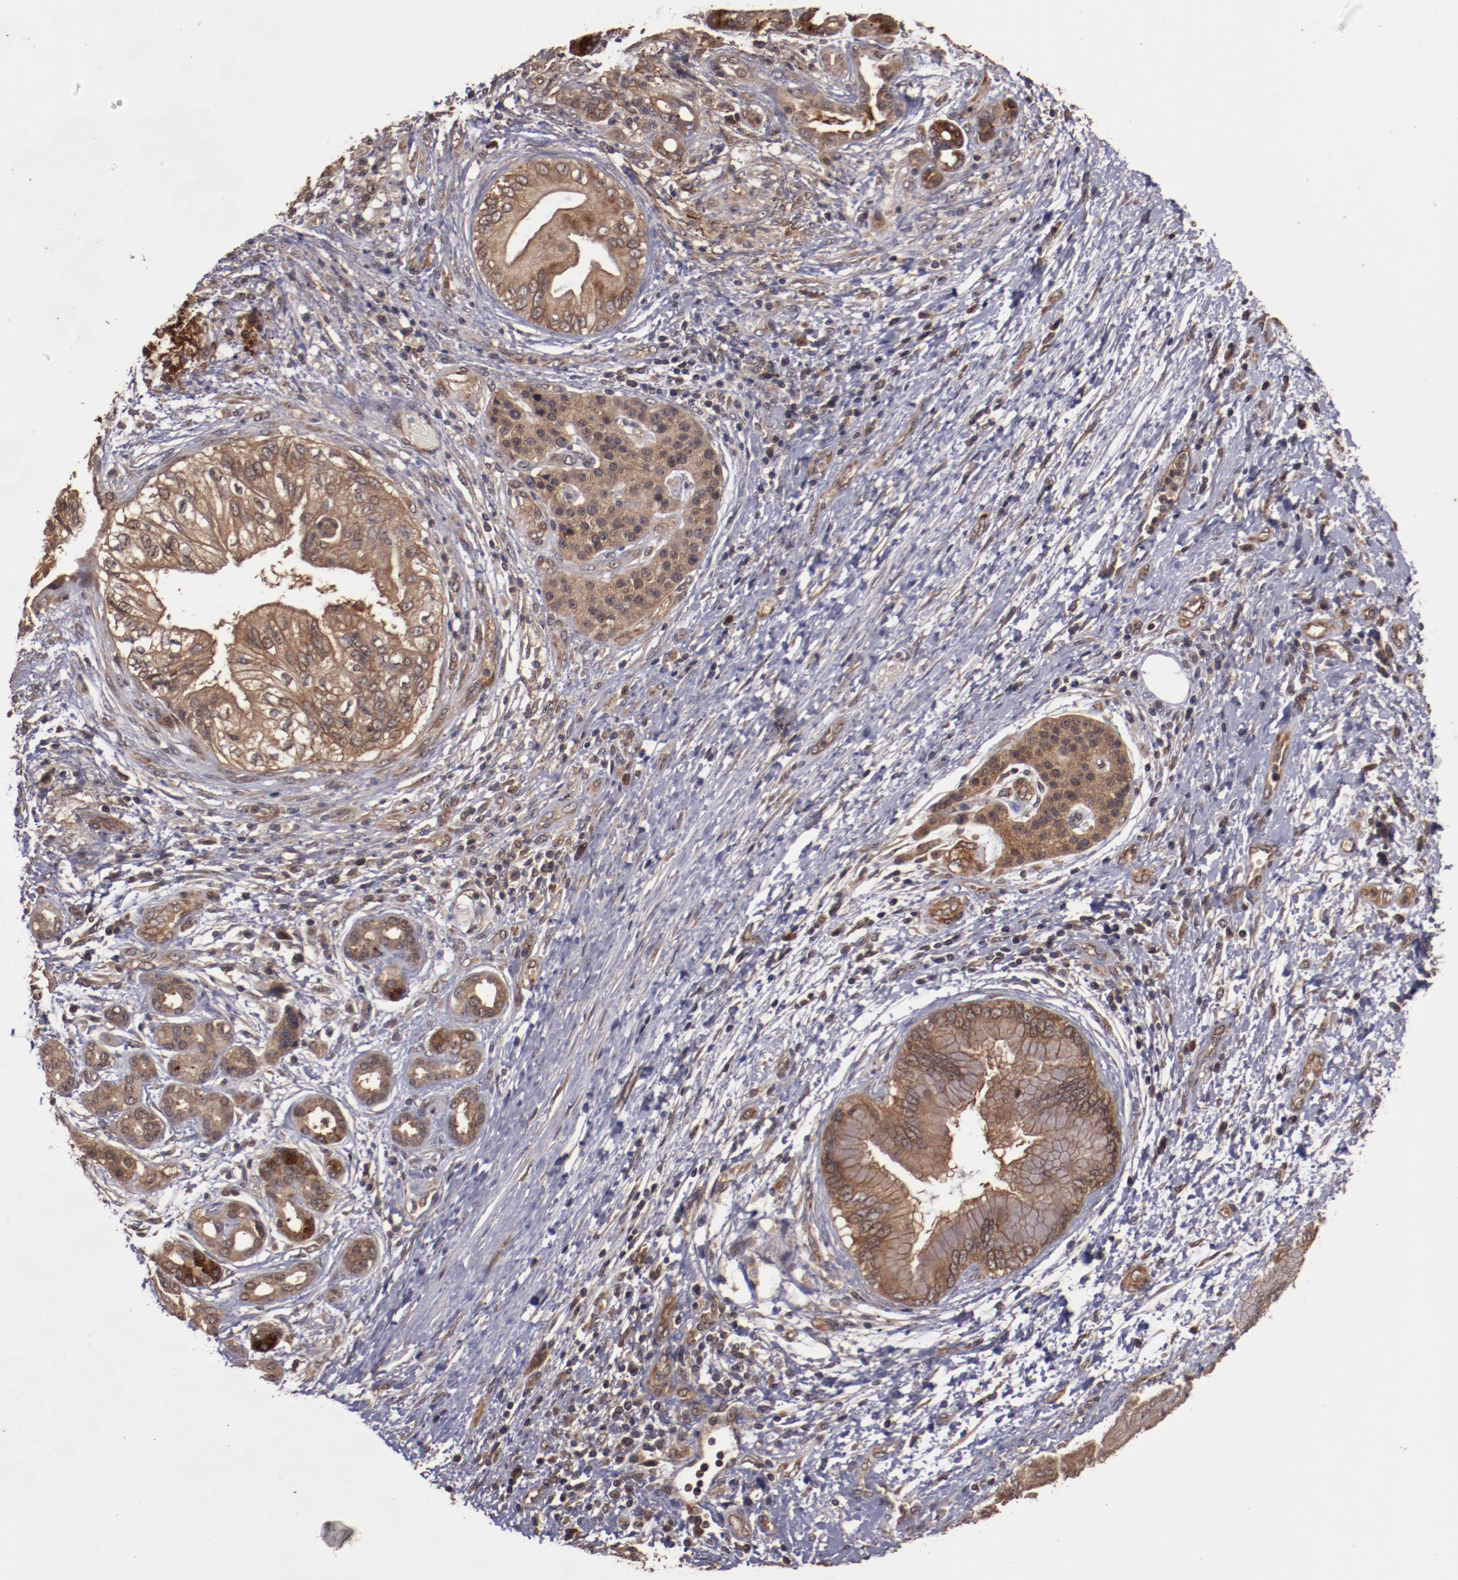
{"staining": {"intensity": "moderate", "quantity": ">75%", "location": "cytoplasmic/membranous"}, "tissue": "pancreatic cancer", "cell_type": "Tumor cells", "image_type": "cancer", "snomed": [{"axis": "morphology", "description": "Adenocarcinoma, NOS"}, {"axis": "topography", "description": "Pancreas"}], "caption": "Moderate cytoplasmic/membranous expression is identified in about >75% of tumor cells in pancreatic cancer (adenocarcinoma).", "gene": "TXNDC16", "patient": {"sex": "female", "age": 70}}